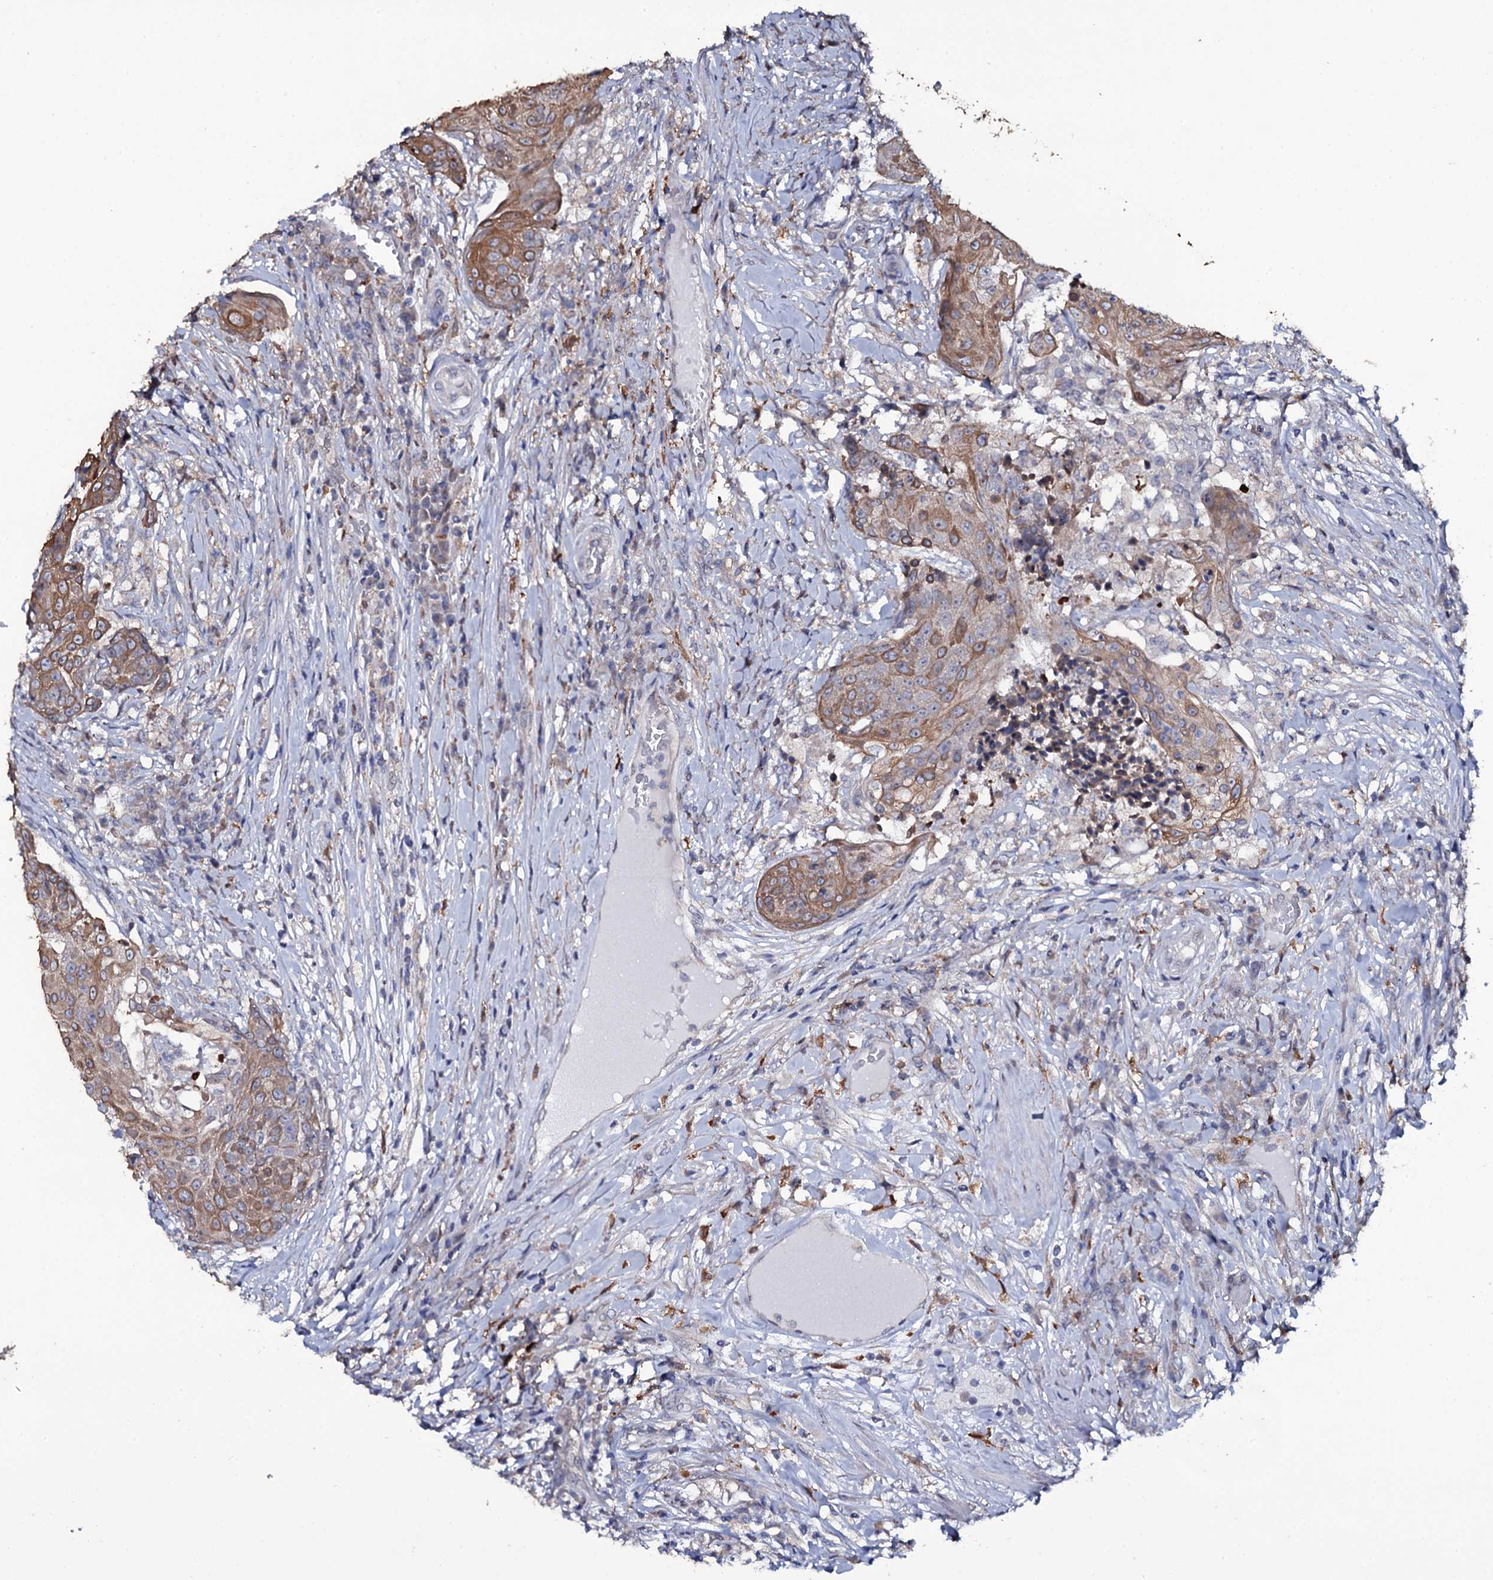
{"staining": {"intensity": "moderate", "quantity": "25%-75%", "location": "cytoplasmic/membranous"}, "tissue": "urothelial cancer", "cell_type": "Tumor cells", "image_type": "cancer", "snomed": [{"axis": "morphology", "description": "Urothelial carcinoma, High grade"}, {"axis": "topography", "description": "Urinary bladder"}], "caption": "Protein expression analysis of high-grade urothelial carcinoma reveals moderate cytoplasmic/membranous expression in approximately 25%-75% of tumor cells.", "gene": "CRYL1", "patient": {"sex": "female", "age": 63}}